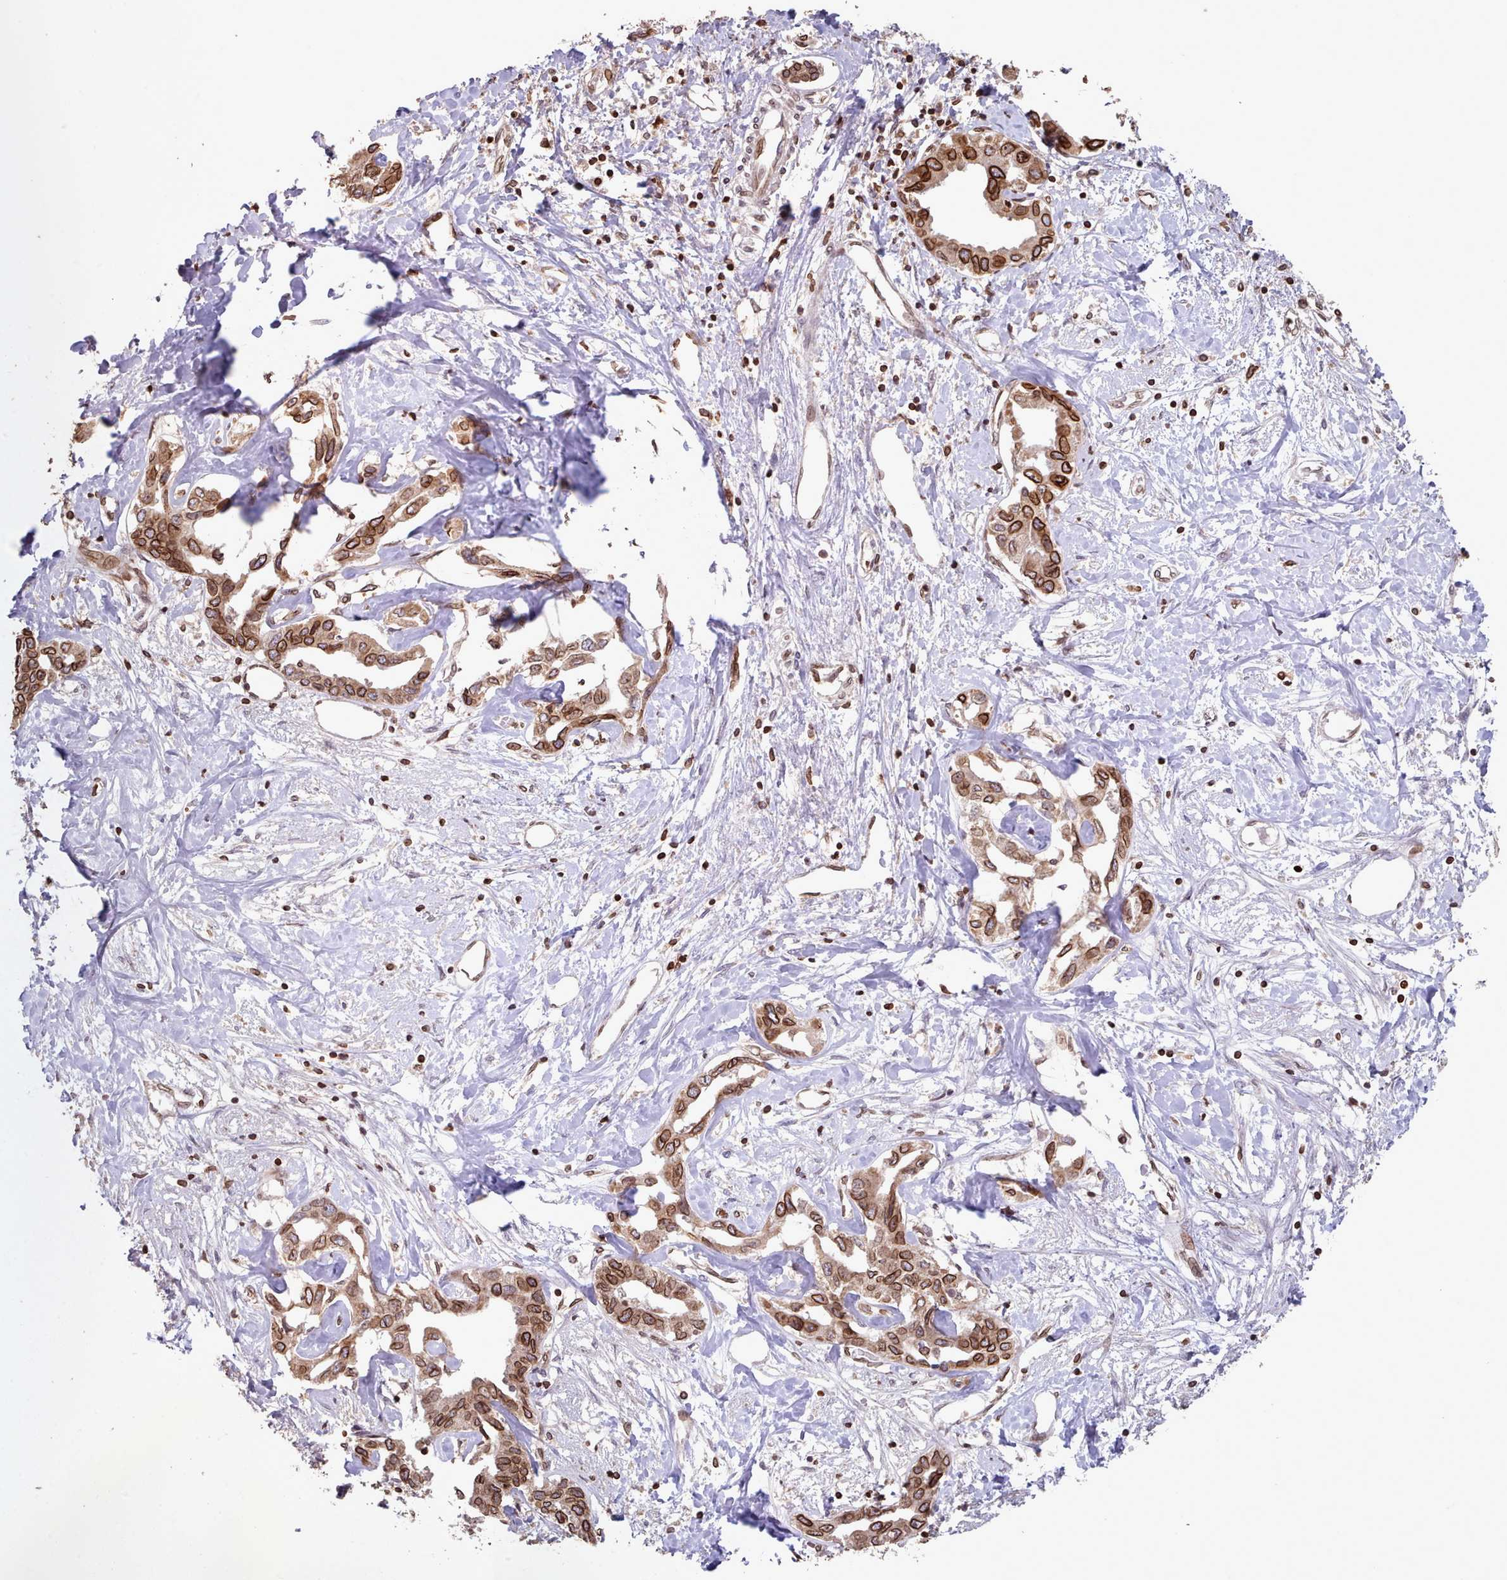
{"staining": {"intensity": "strong", "quantity": ">75%", "location": "cytoplasmic/membranous,nuclear"}, "tissue": "liver cancer", "cell_type": "Tumor cells", "image_type": "cancer", "snomed": [{"axis": "morphology", "description": "Cholangiocarcinoma"}, {"axis": "topography", "description": "Liver"}], "caption": "Strong cytoplasmic/membranous and nuclear staining for a protein is identified in about >75% of tumor cells of liver cholangiocarcinoma using IHC.", "gene": "TOR1AIP1", "patient": {"sex": "male", "age": 59}}